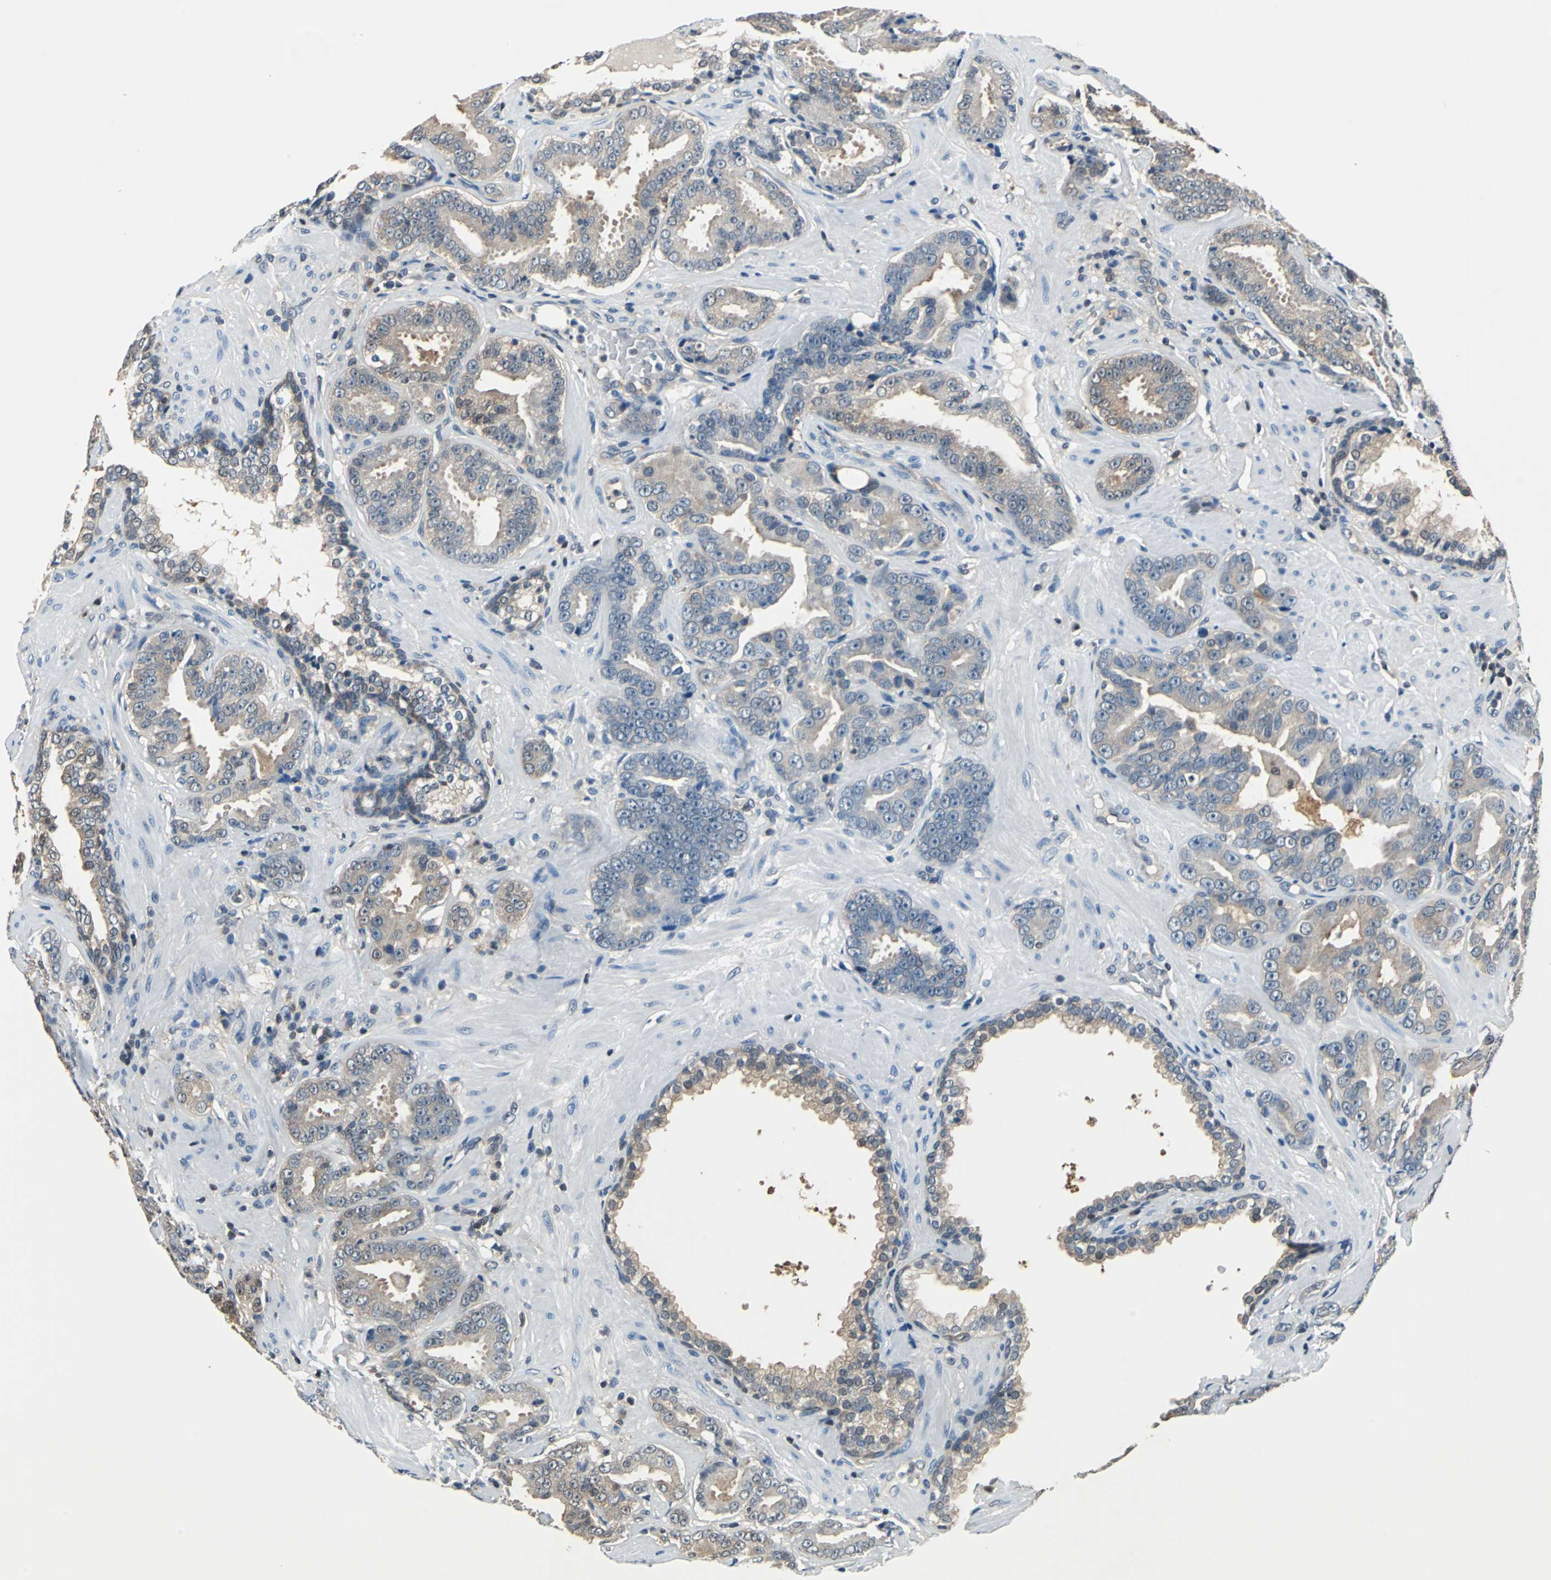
{"staining": {"intensity": "moderate", "quantity": "25%-75%", "location": "cytoplasmic/membranous"}, "tissue": "prostate cancer", "cell_type": "Tumor cells", "image_type": "cancer", "snomed": [{"axis": "morphology", "description": "Adenocarcinoma, Low grade"}, {"axis": "topography", "description": "Prostate"}], "caption": "Moderate cytoplasmic/membranous protein positivity is present in approximately 25%-75% of tumor cells in adenocarcinoma (low-grade) (prostate).", "gene": "PSME1", "patient": {"sex": "male", "age": 59}}